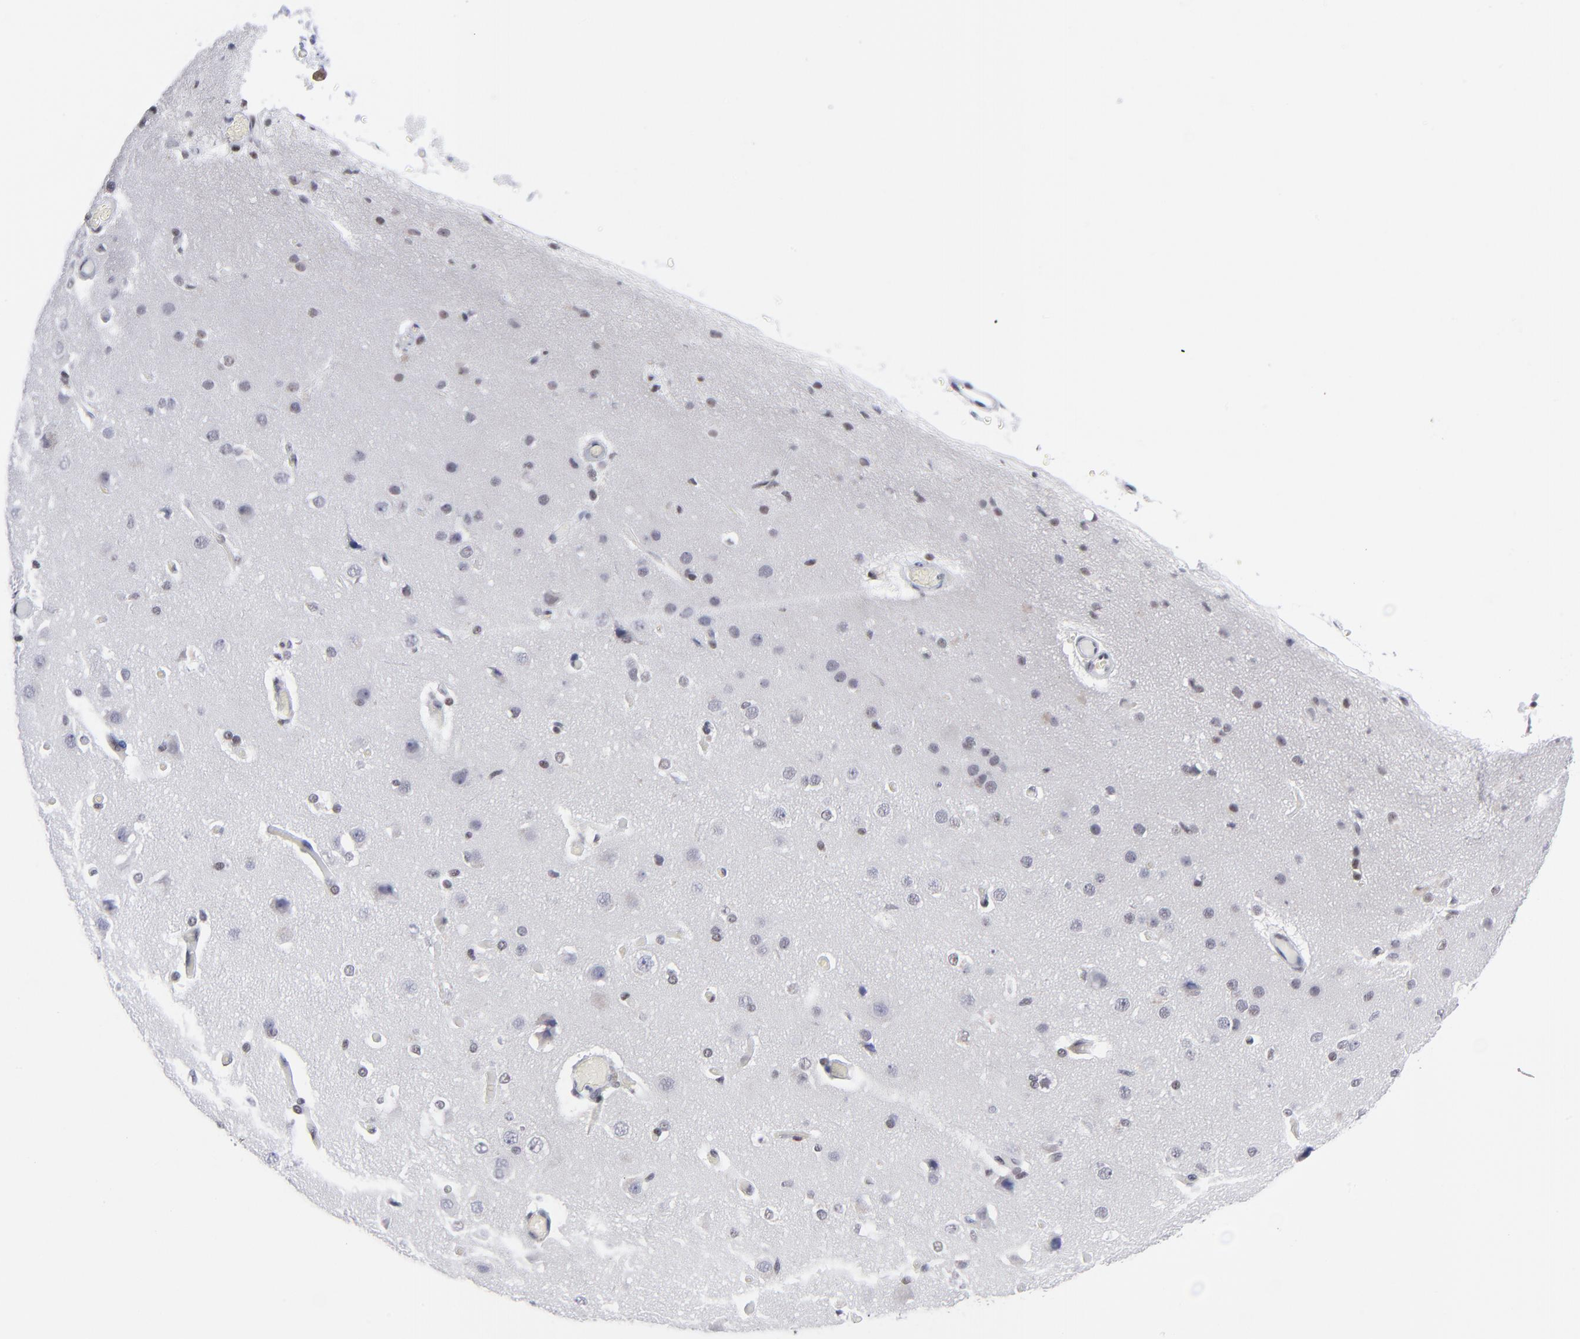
{"staining": {"intensity": "moderate", "quantity": ">75%", "location": "nuclear"}, "tissue": "cerebral cortex", "cell_type": "Endothelial cells", "image_type": "normal", "snomed": [{"axis": "morphology", "description": "Normal tissue, NOS"}, {"axis": "morphology", "description": "Glioma, malignant, High grade"}, {"axis": "topography", "description": "Cerebral cortex"}], "caption": "This is a micrograph of immunohistochemistry staining of normal cerebral cortex, which shows moderate staining in the nuclear of endothelial cells.", "gene": "SP2", "patient": {"sex": "male", "age": 77}}